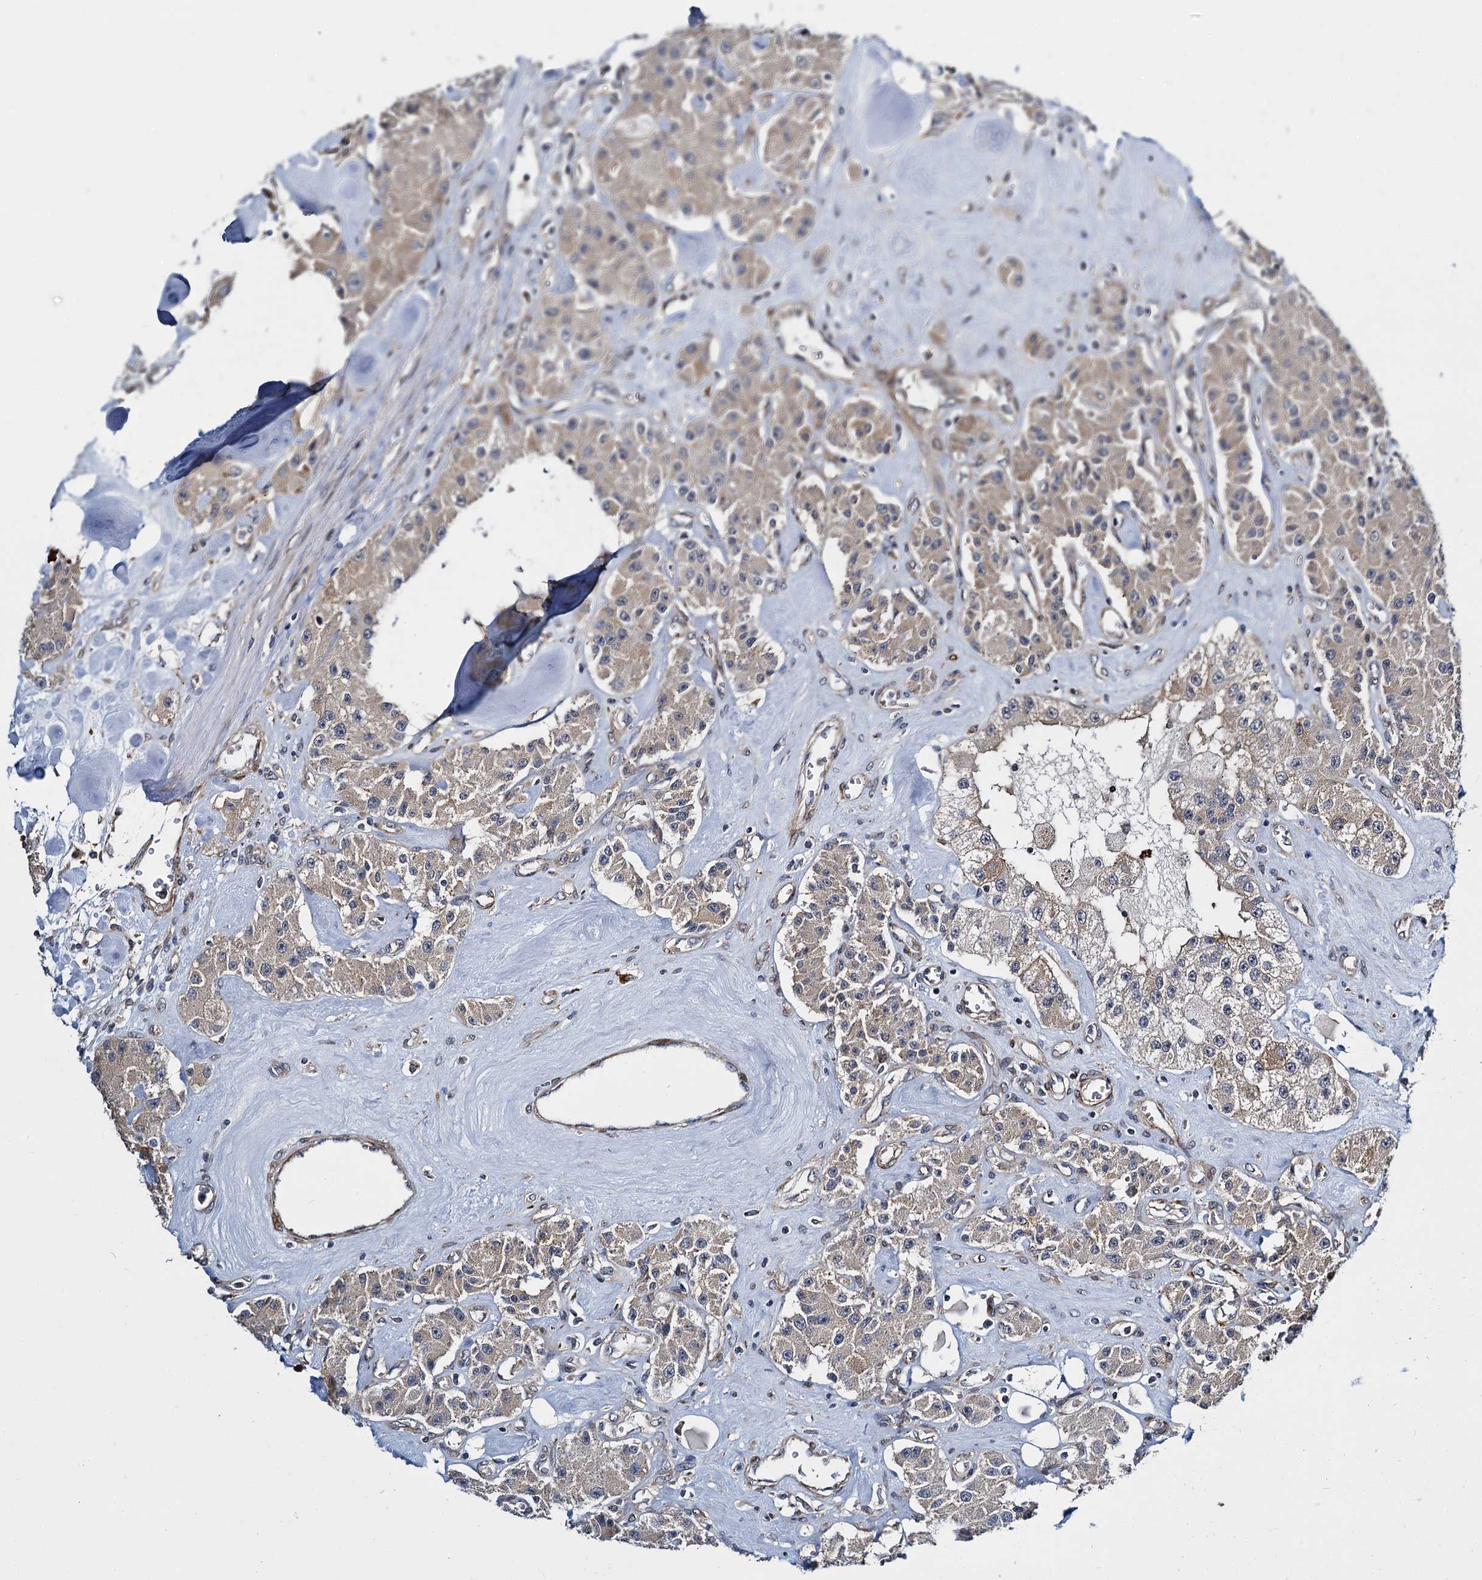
{"staining": {"intensity": "weak", "quantity": ">75%", "location": "cytoplasmic/membranous"}, "tissue": "carcinoid", "cell_type": "Tumor cells", "image_type": "cancer", "snomed": [{"axis": "morphology", "description": "Carcinoid, malignant, NOS"}, {"axis": "topography", "description": "Pancreas"}], "caption": "Weak cytoplasmic/membranous protein staining is identified in approximately >75% of tumor cells in carcinoid. The staining is performed using DAB brown chromogen to label protein expression. The nuclei are counter-stained blue using hematoxylin.", "gene": "ARHGAP42", "patient": {"sex": "male", "age": 41}}